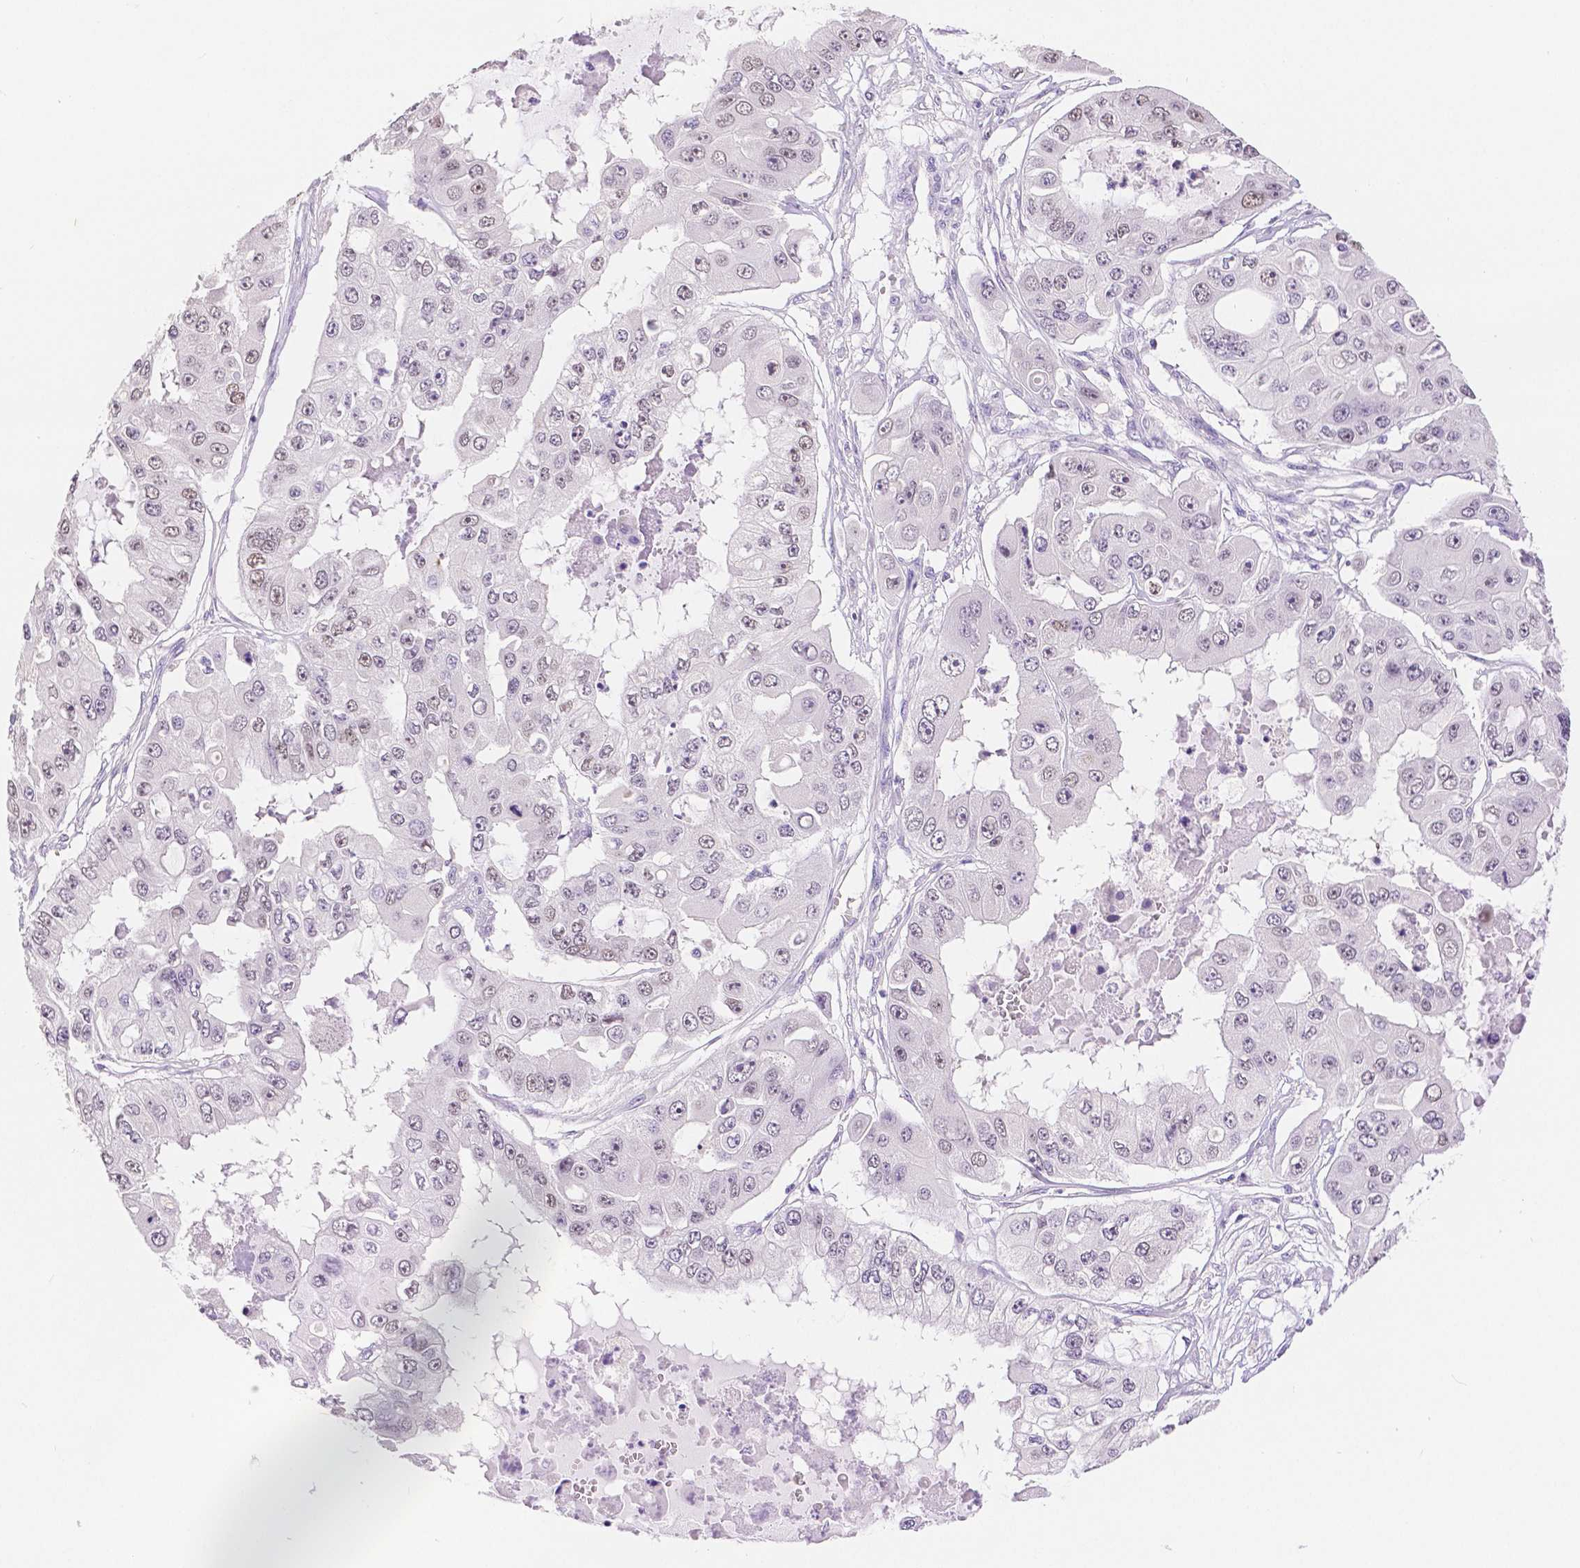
{"staining": {"intensity": "weak", "quantity": "<25%", "location": "nuclear"}, "tissue": "ovarian cancer", "cell_type": "Tumor cells", "image_type": "cancer", "snomed": [{"axis": "morphology", "description": "Cystadenocarcinoma, serous, NOS"}, {"axis": "topography", "description": "Ovary"}], "caption": "This is an immunohistochemistry (IHC) image of human ovarian serous cystadenocarcinoma. There is no expression in tumor cells.", "gene": "HNF1B", "patient": {"sex": "female", "age": 56}}